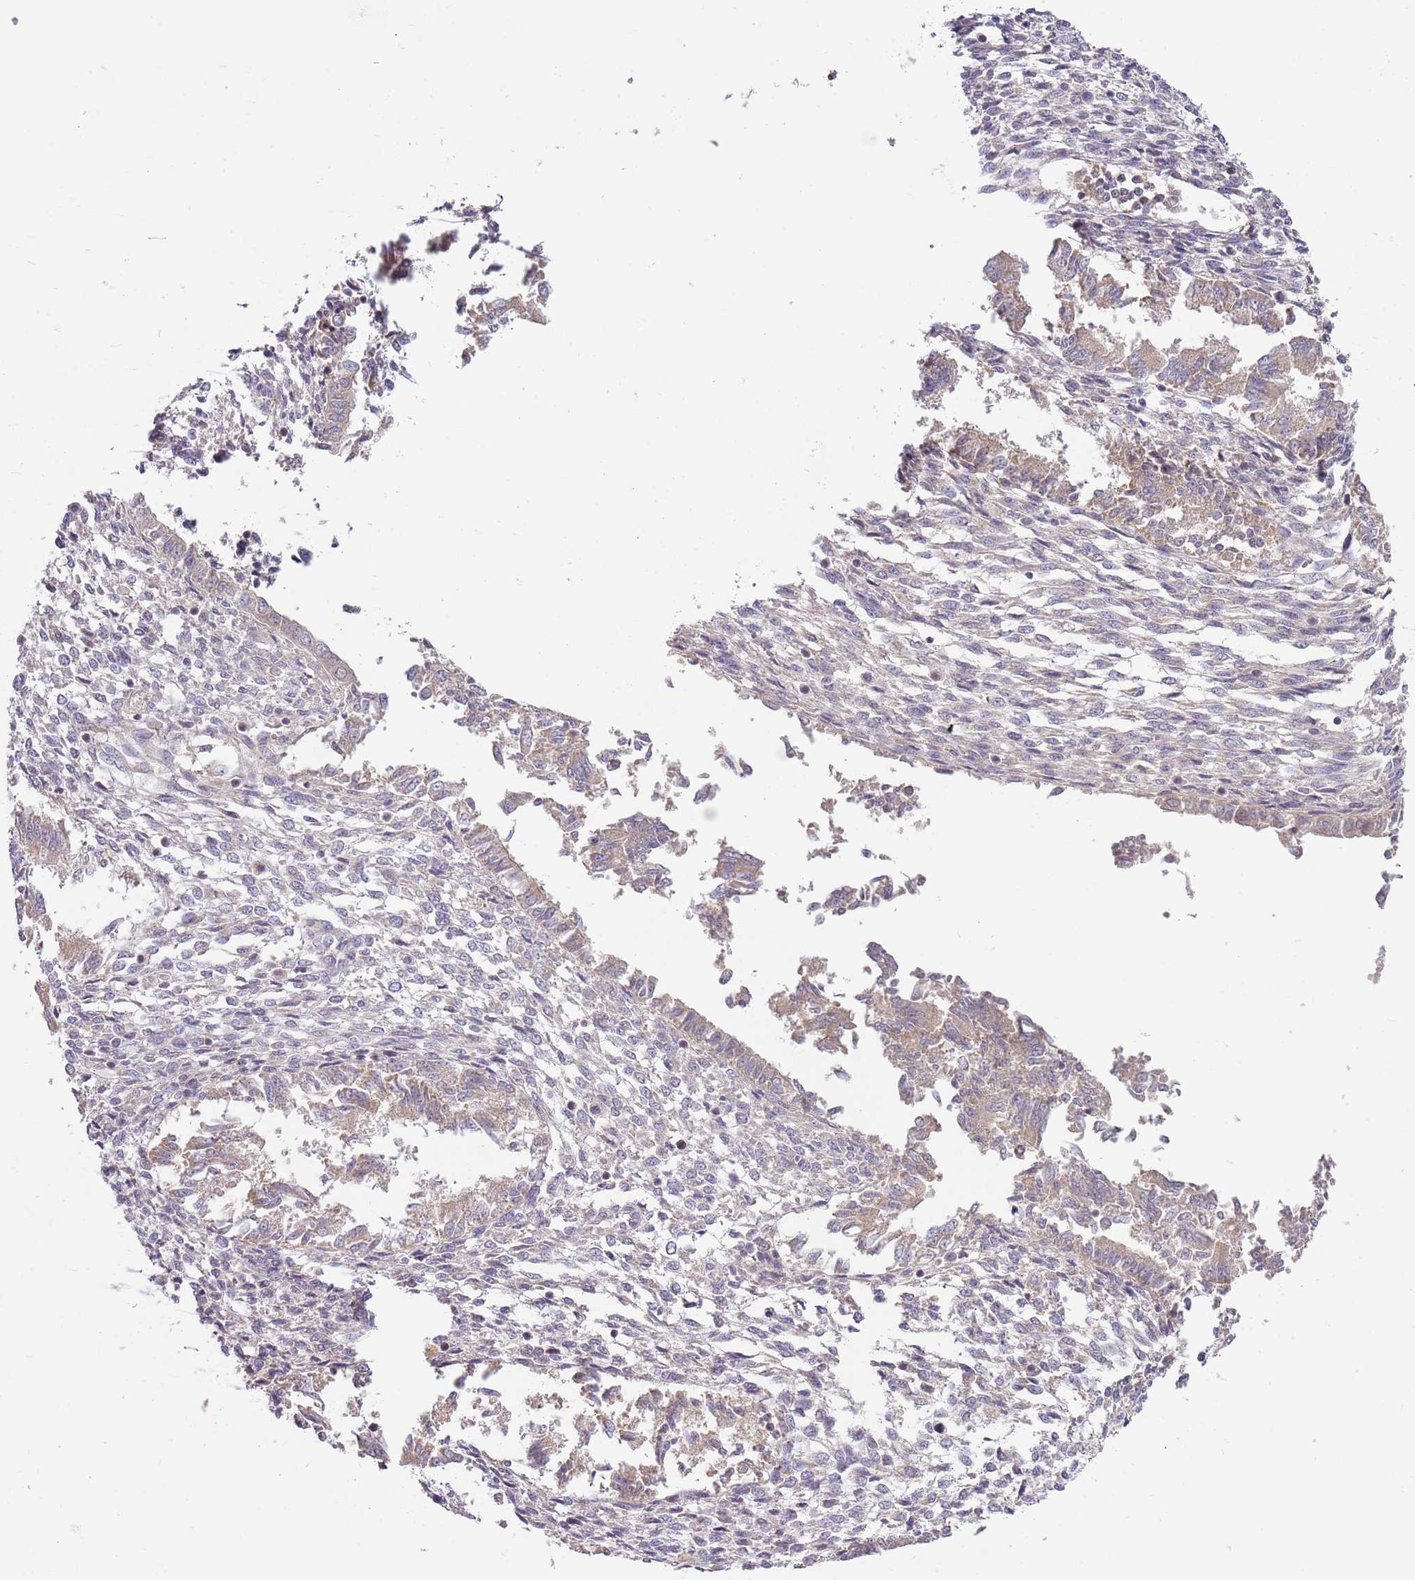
{"staining": {"intensity": "negative", "quantity": "none", "location": "none"}, "tissue": "endometrium", "cell_type": "Cells in endometrial stroma", "image_type": "normal", "snomed": [{"axis": "morphology", "description": "Normal tissue, NOS"}, {"axis": "topography", "description": "Uterus"}, {"axis": "topography", "description": "Endometrium"}], "caption": "High power microscopy histopathology image of an immunohistochemistry image of normal endometrium, revealing no significant expression in cells in endometrial stroma.", "gene": "DTD2", "patient": {"sex": "female", "age": 48}}